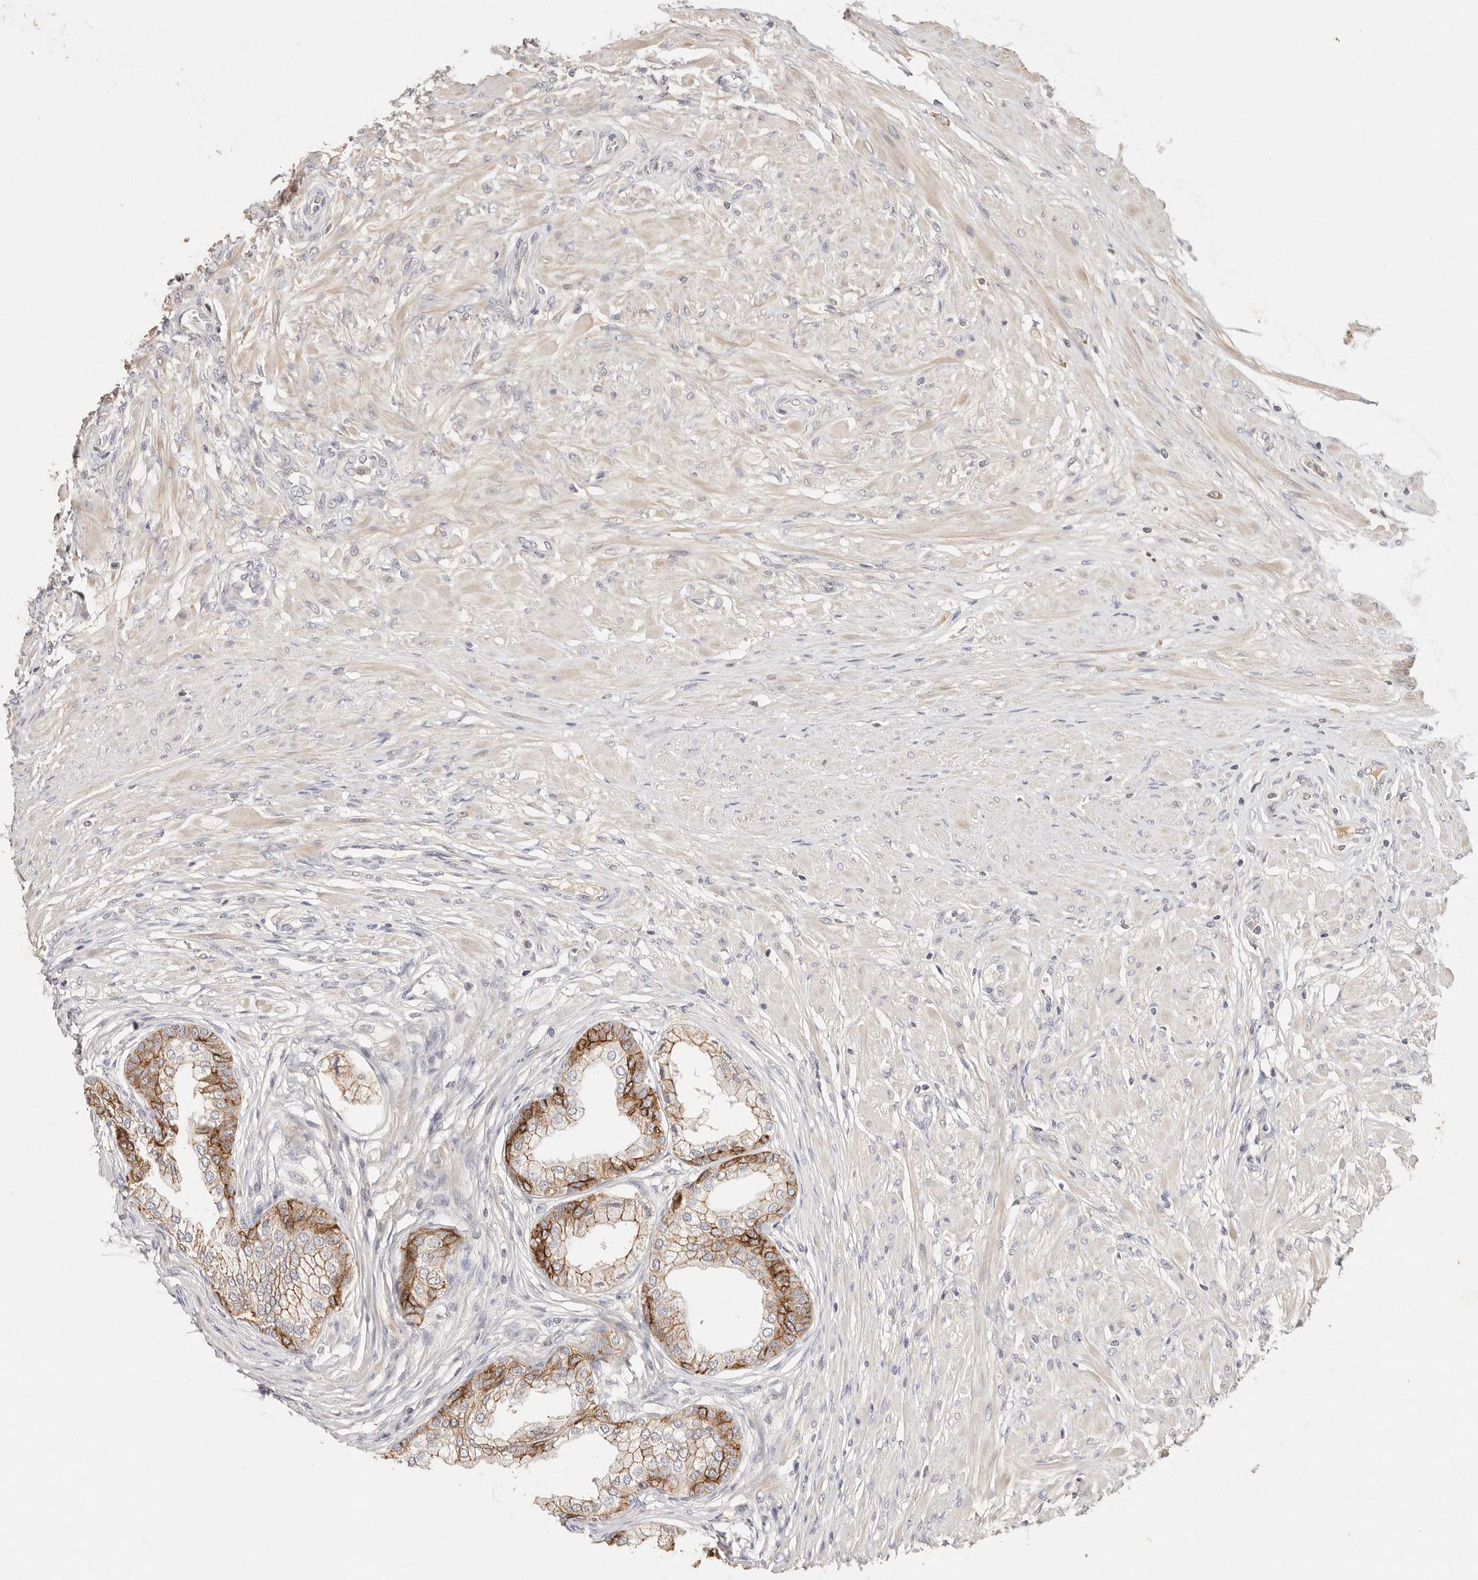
{"staining": {"intensity": "strong", "quantity": ">75%", "location": "cytoplasmic/membranous"}, "tissue": "prostate", "cell_type": "Glandular cells", "image_type": "normal", "snomed": [{"axis": "morphology", "description": "Normal tissue, NOS"}, {"axis": "morphology", "description": "Urothelial carcinoma, Low grade"}, {"axis": "topography", "description": "Urinary bladder"}, {"axis": "topography", "description": "Prostate"}], "caption": "Normal prostate exhibits strong cytoplasmic/membranous positivity in approximately >75% of glandular cells, visualized by immunohistochemistry. The staining is performed using DAB brown chromogen to label protein expression. The nuclei are counter-stained blue using hematoxylin.", "gene": "CXADR", "patient": {"sex": "male", "age": 60}}